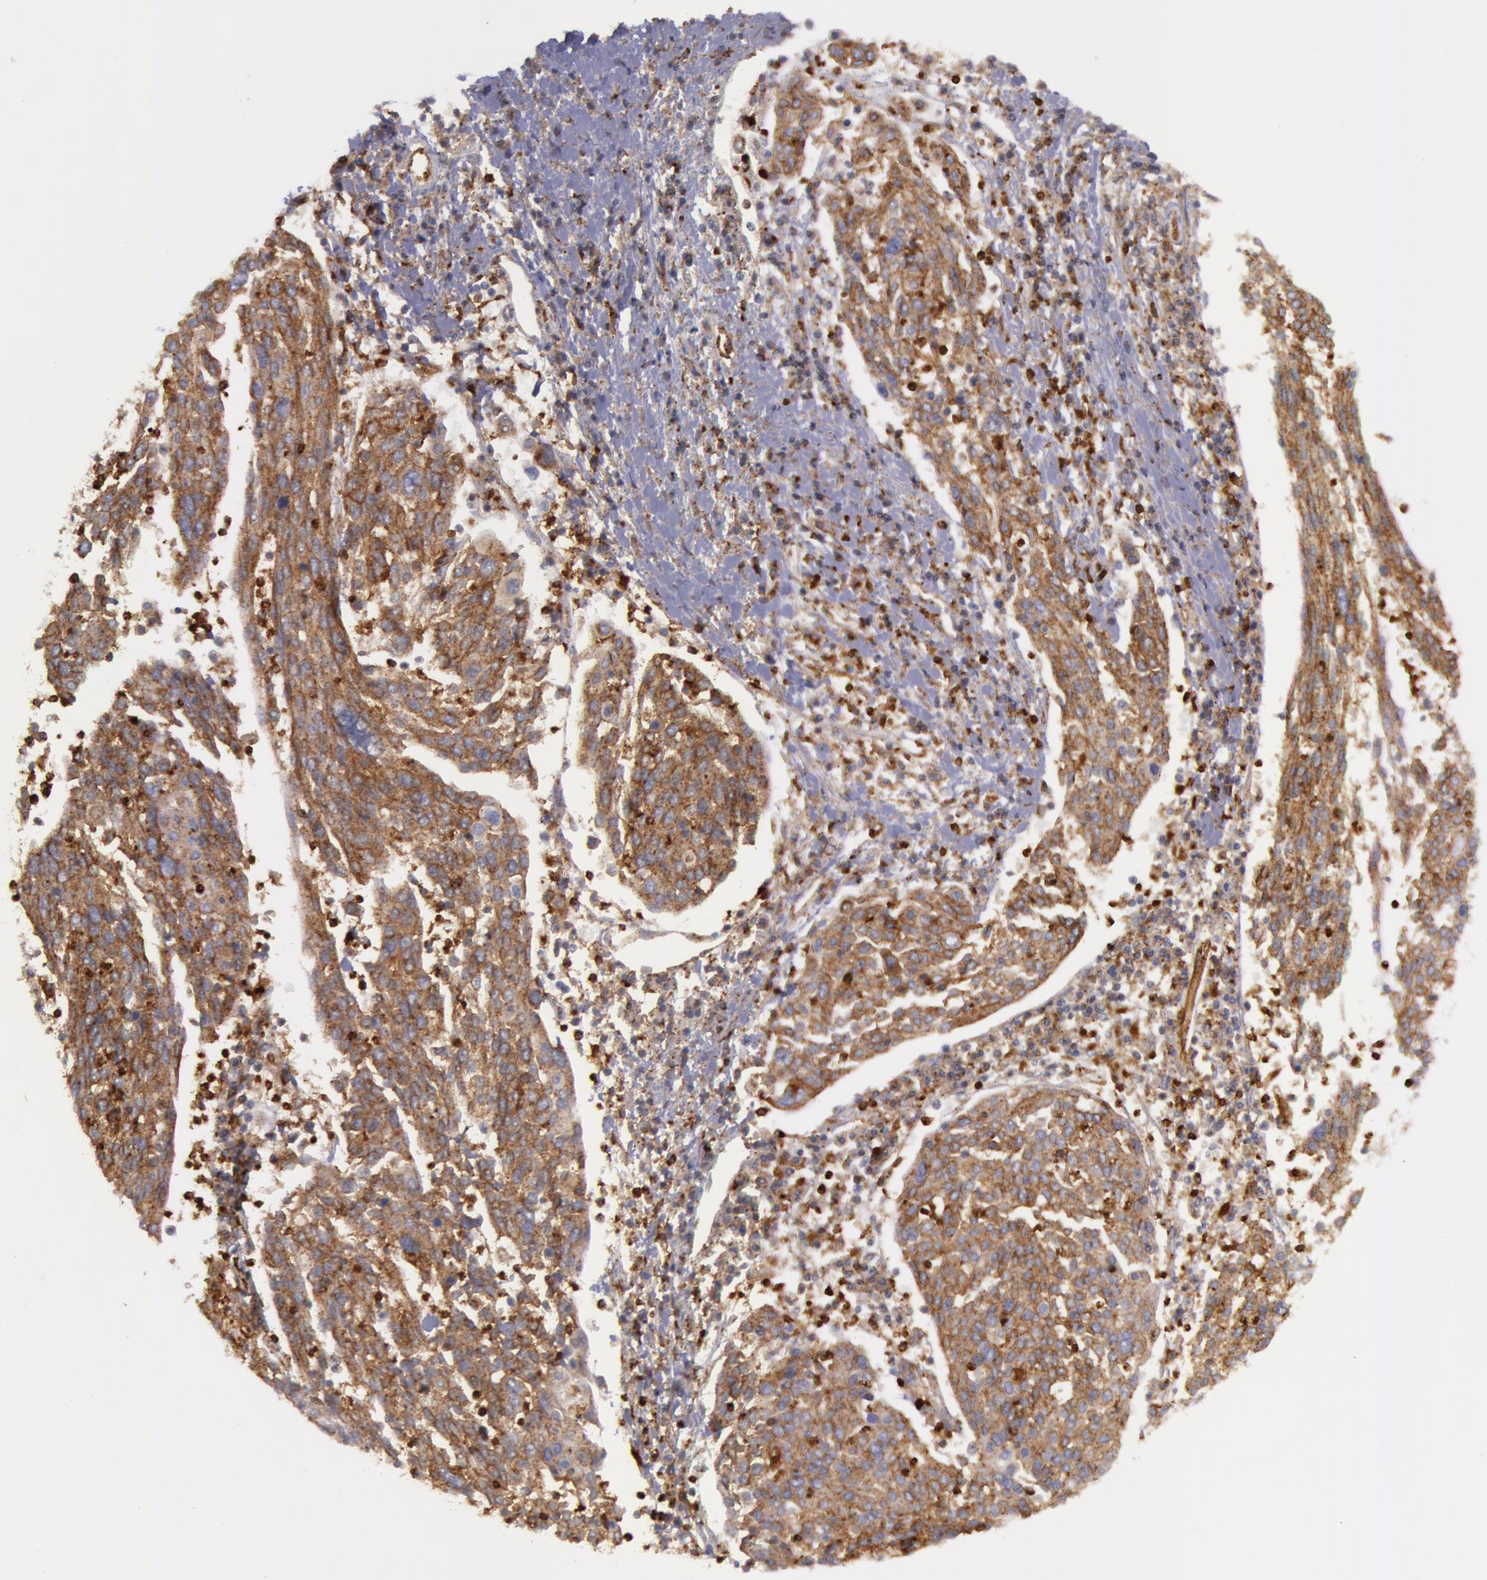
{"staining": {"intensity": "moderate", "quantity": ">75%", "location": "cytoplasmic/membranous"}, "tissue": "cervical cancer", "cell_type": "Tumor cells", "image_type": "cancer", "snomed": [{"axis": "morphology", "description": "Squamous cell carcinoma, NOS"}, {"axis": "topography", "description": "Cervix"}], "caption": "Moderate cytoplasmic/membranous positivity is appreciated in approximately >75% of tumor cells in cervical cancer (squamous cell carcinoma).", "gene": "FLOT2", "patient": {"sex": "female", "age": 40}}